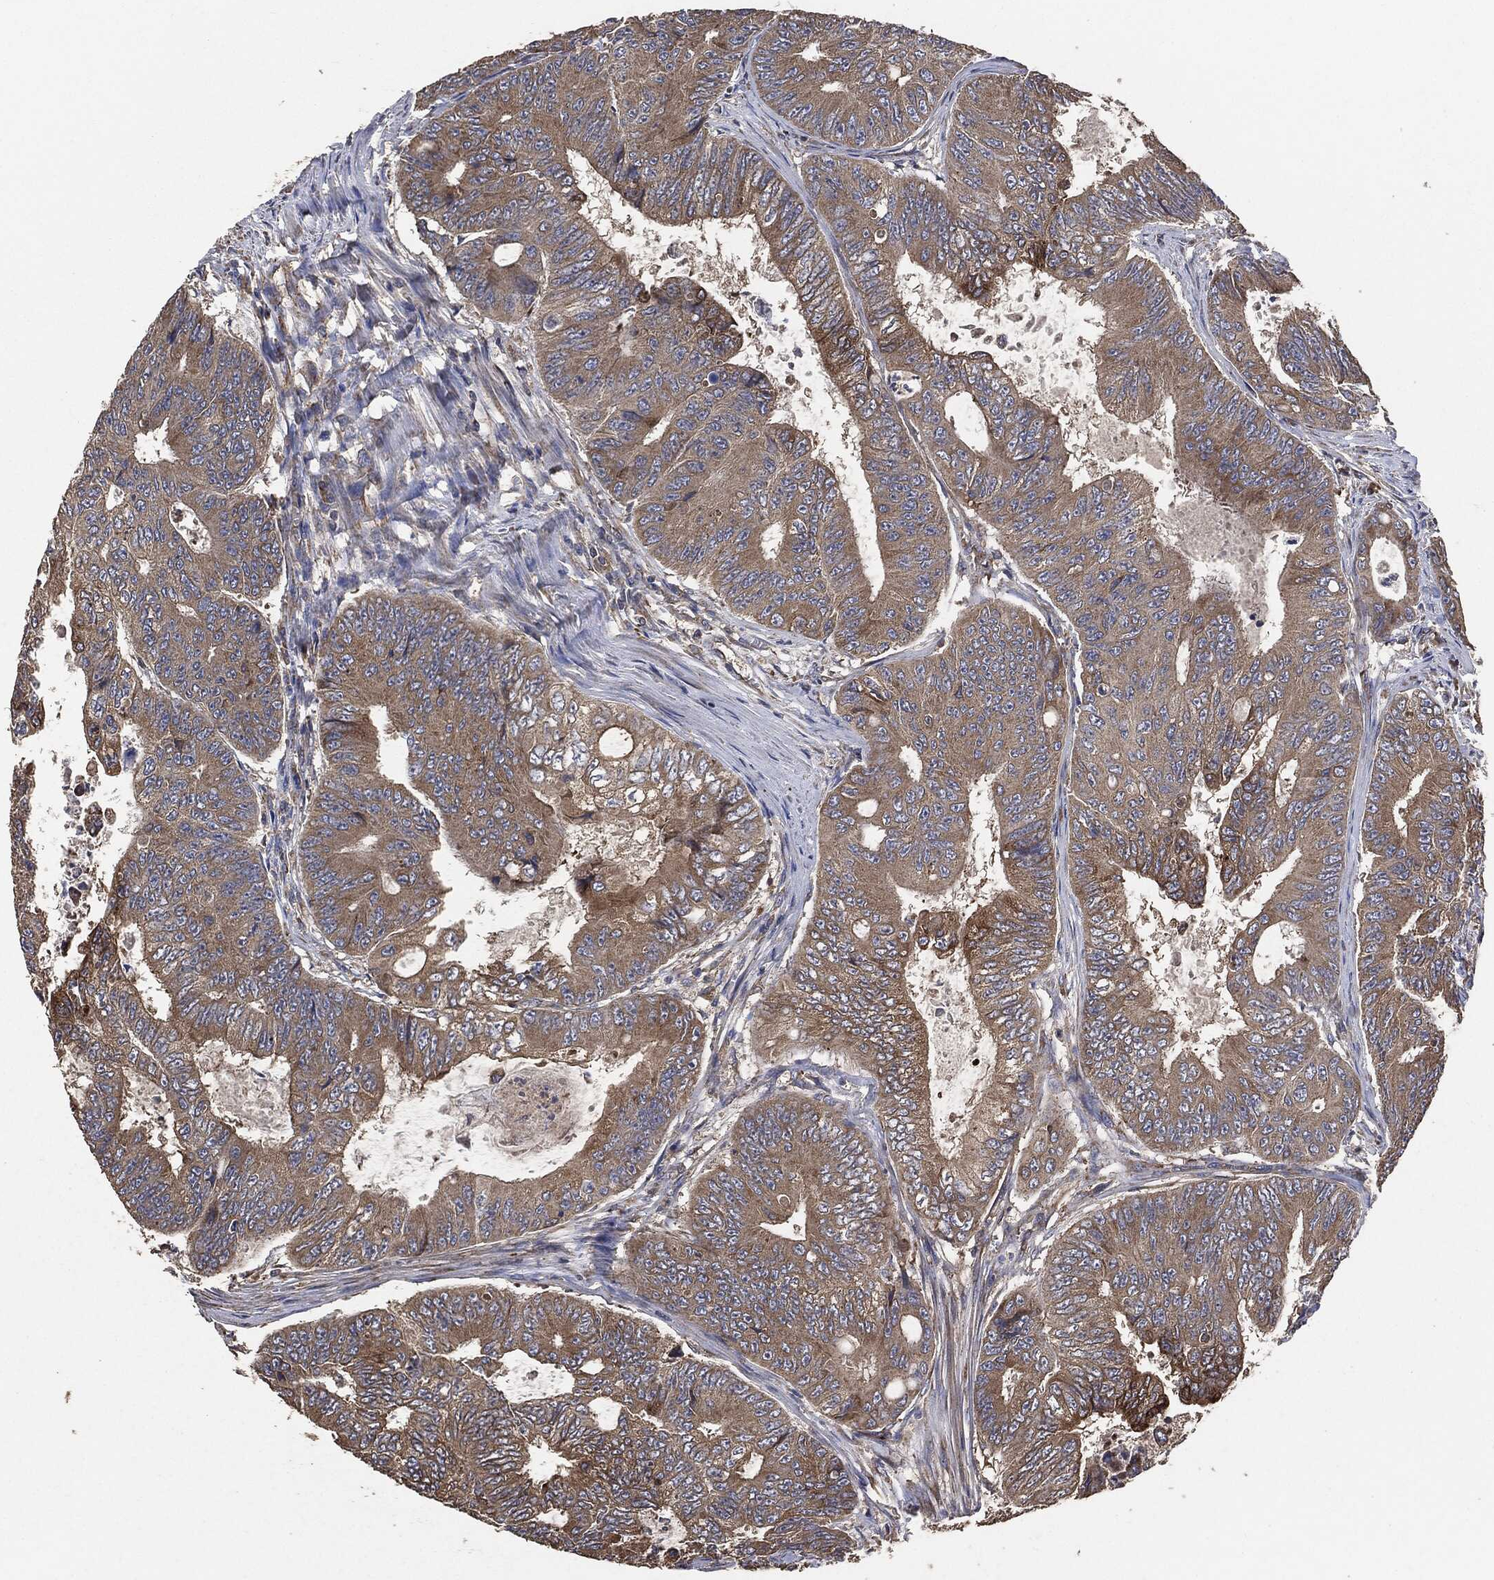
{"staining": {"intensity": "strong", "quantity": "25%-75%", "location": "cytoplasmic/membranous"}, "tissue": "colorectal cancer", "cell_type": "Tumor cells", "image_type": "cancer", "snomed": [{"axis": "morphology", "description": "Adenocarcinoma, NOS"}, {"axis": "topography", "description": "Colon"}], "caption": "Protein expression analysis of human colorectal adenocarcinoma reveals strong cytoplasmic/membranous staining in approximately 25%-75% of tumor cells.", "gene": "STK3", "patient": {"sex": "female", "age": 48}}